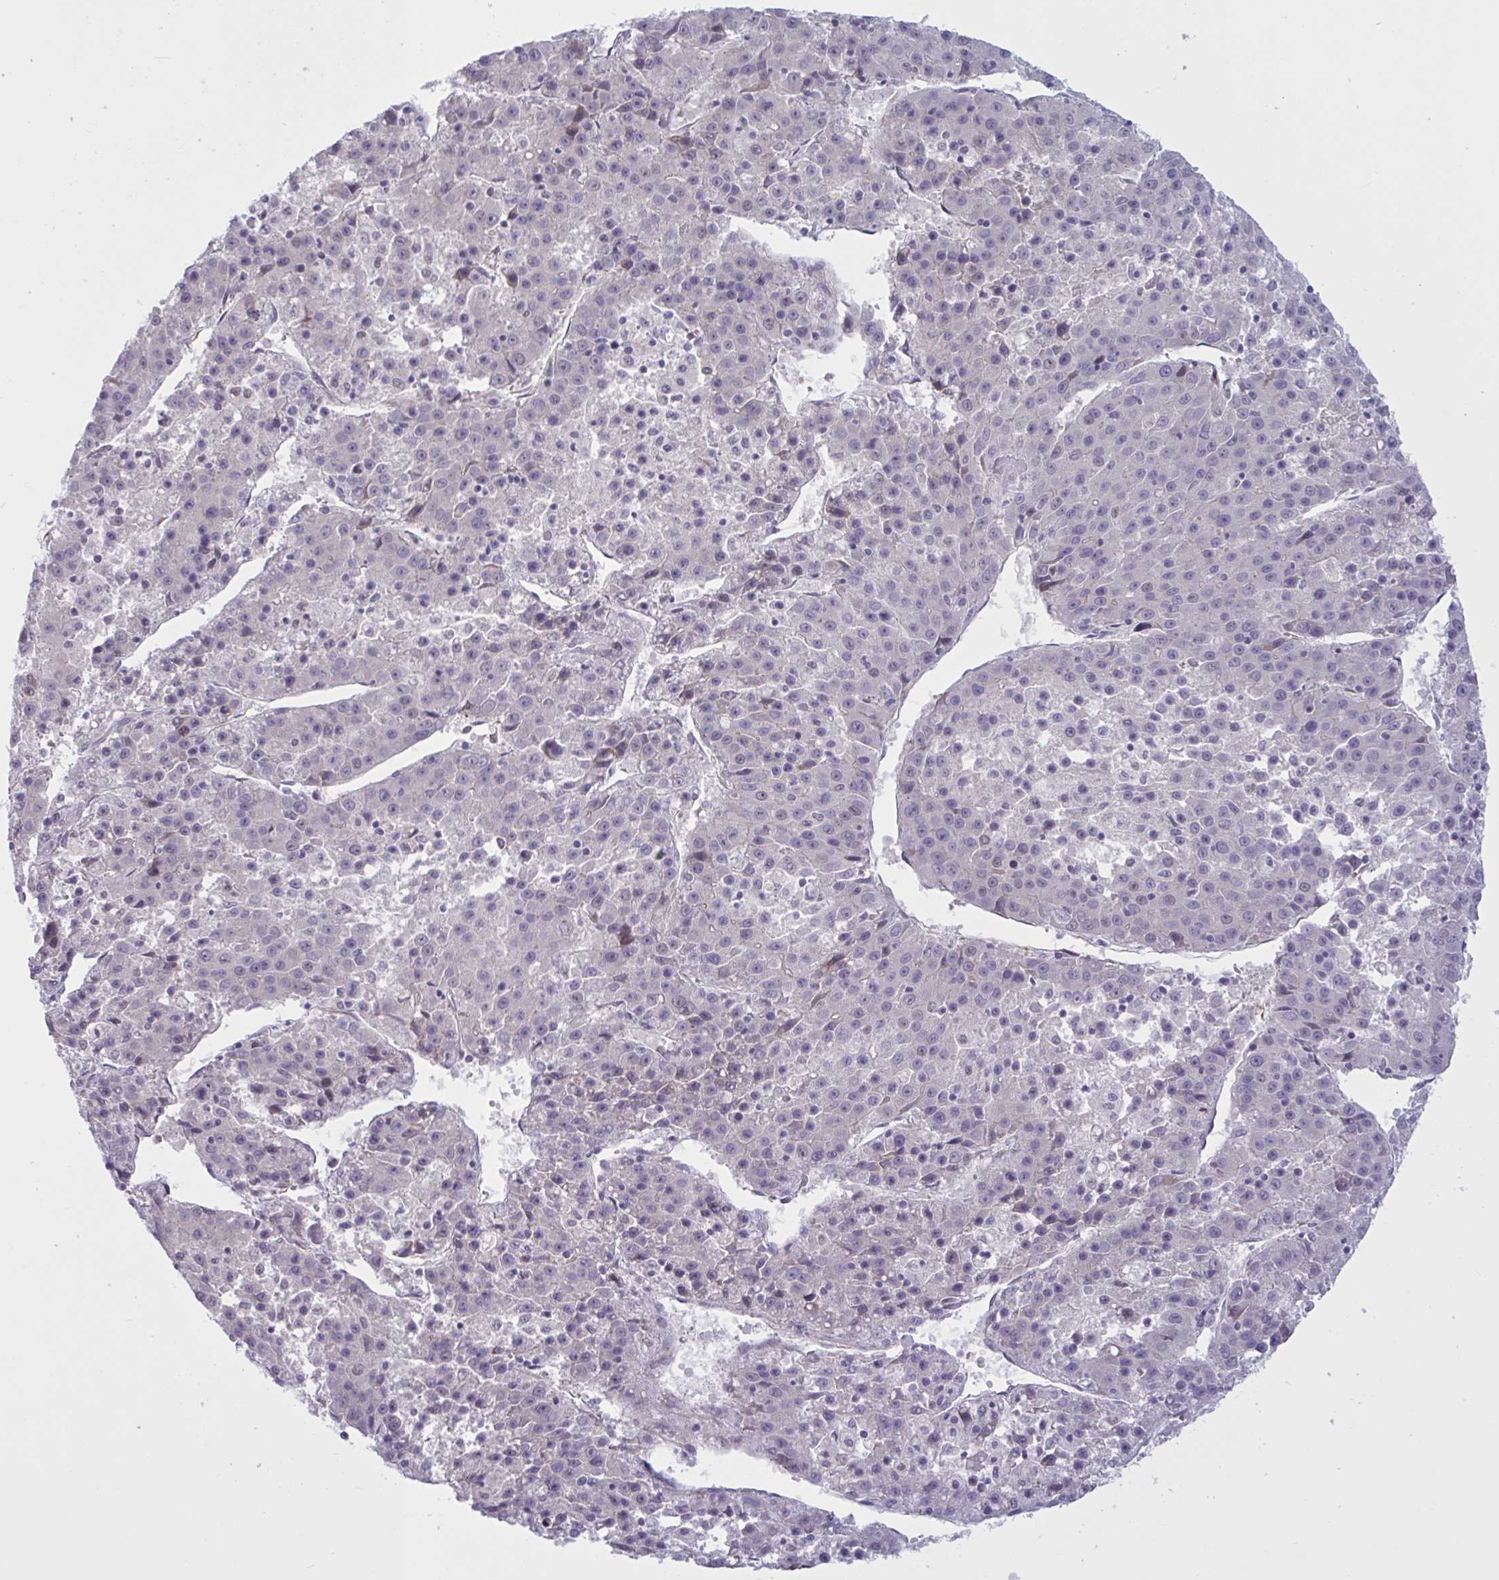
{"staining": {"intensity": "negative", "quantity": "none", "location": "none"}, "tissue": "liver cancer", "cell_type": "Tumor cells", "image_type": "cancer", "snomed": [{"axis": "morphology", "description": "Carcinoma, Hepatocellular, NOS"}, {"axis": "topography", "description": "Liver"}], "caption": "This histopathology image is of liver cancer stained with immunohistochemistry to label a protein in brown with the nuclei are counter-stained blue. There is no positivity in tumor cells. (DAB (3,3'-diaminobenzidine) immunohistochemistry (IHC) with hematoxylin counter stain).", "gene": "PRMT6", "patient": {"sex": "female", "age": 53}}